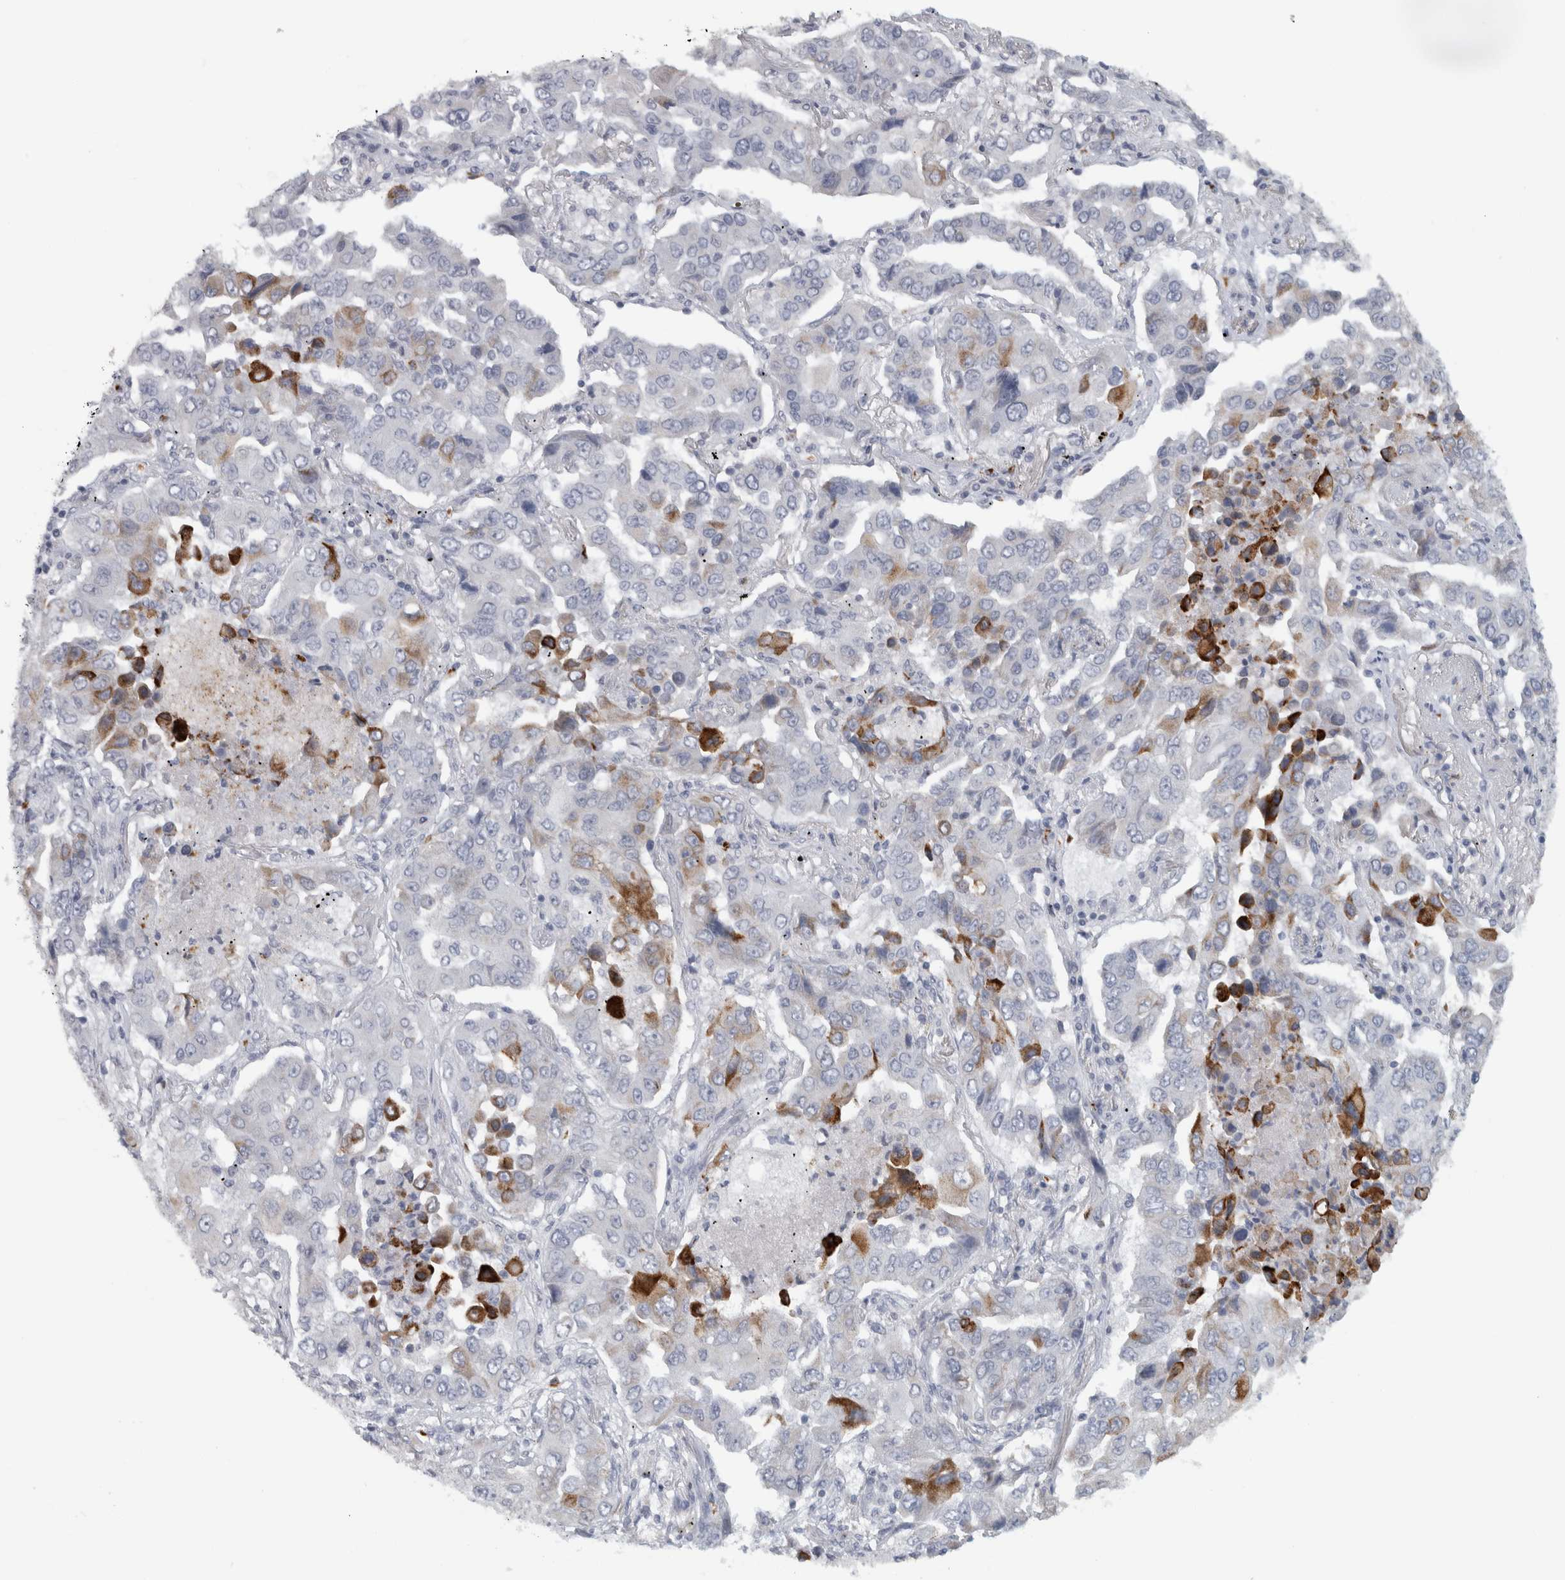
{"staining": {"intensity": "moderate", "quantity": "<25%", "location": "cytoplasmic/membranous"}, "tissue": "lung cancer", "cell_type": "Tumor cells", "image_type": "cancer", "snomed": [{"axis": "morphology", "description": "Adenocarcinoma, NOS"}, {"axis": "topography", "description": "Lung"}], "caption": "Brown immunohistochemical staining in human lung cancer (adenocarcinoma) shows moderate cytoplasmic/membranous expression in about <25% of tumor cells.", "gene": "PTPRN2", "patient": {"sex": "female", "age": 65}}